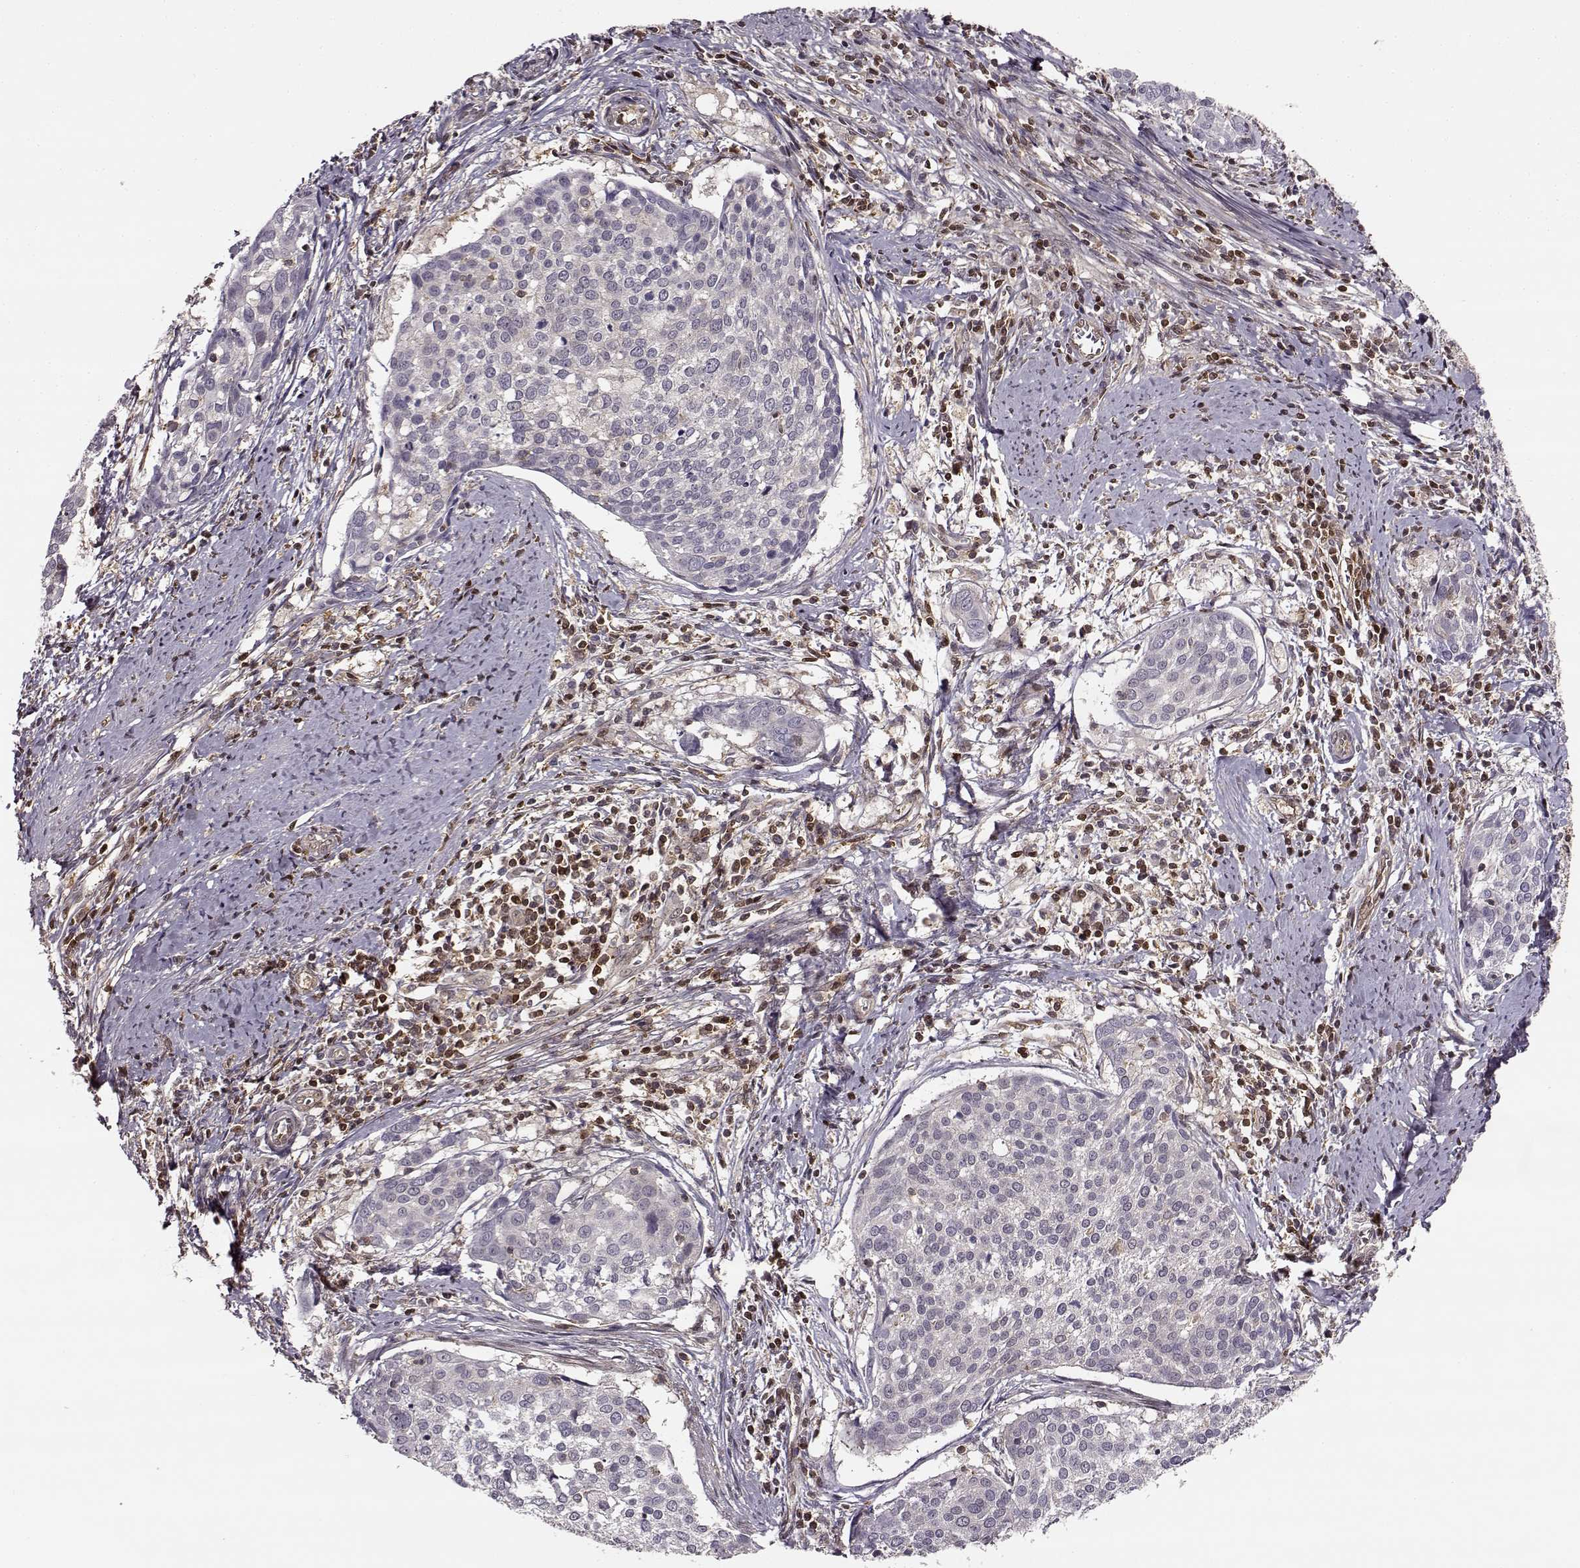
{"staining": {"intensity": "negative", "quantity": "none", "location": "none"}, "tissue": "cervical cancer", "cell_type": "Tumor cells", "image_type": "cancer", "snomed": [{"axis": "morphology", "description": "Squamous cell carcinoma, NOS"}, {"axis": "topography", "description": "Cervix"}], "caption": "This is an immunohistochemistry image of squamous cell carcinoma (cervical). There is no staining in tumor cells.", "gene": "MFSD1", "patient": {"sex": "female", "age": 39}}